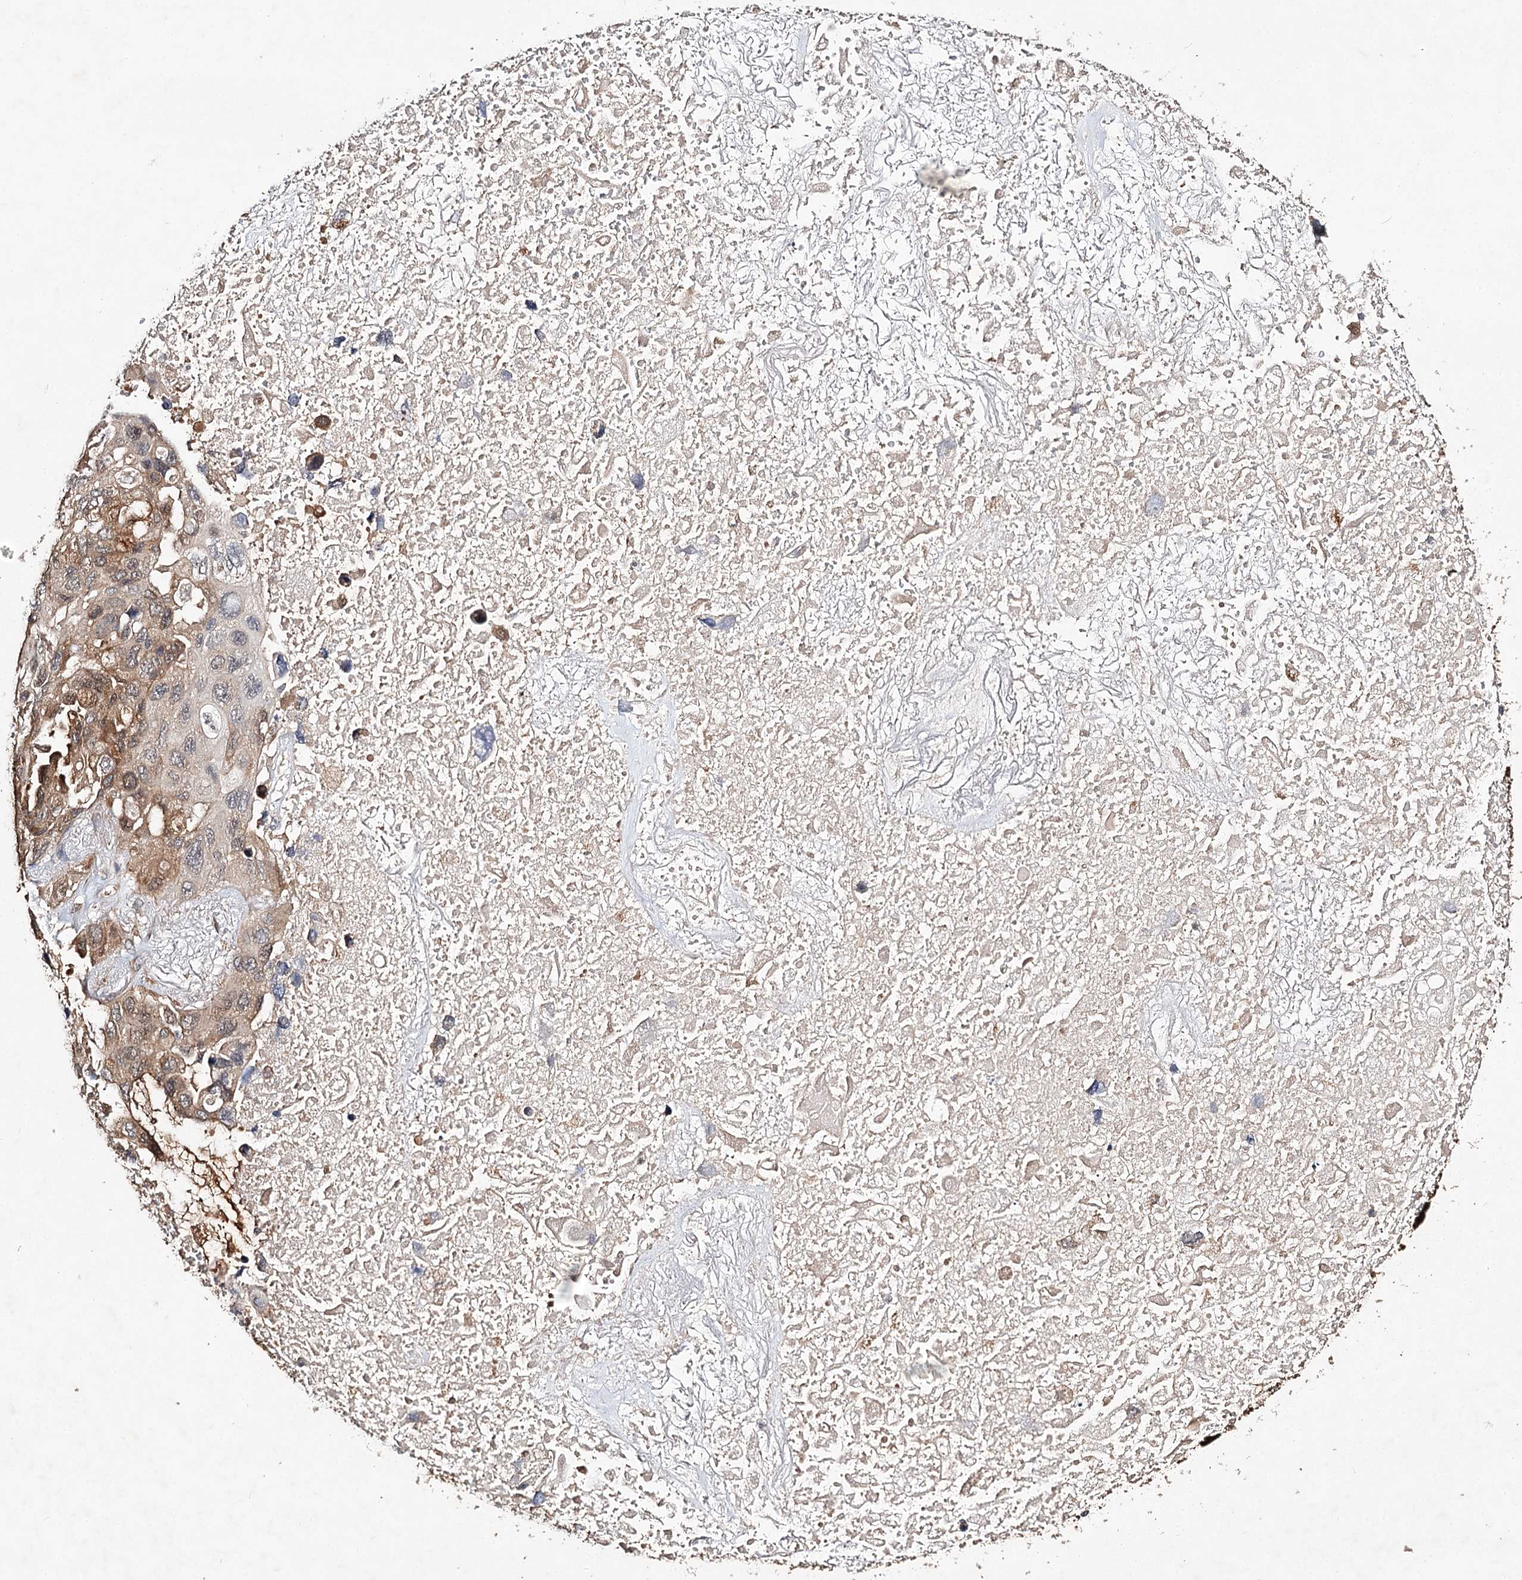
{"staining": {"intensity": "moderate", "quantity": "25%-75%", "location": "cytoplasmic/membranous"}, "tissue": "lung cancer", "cell_type": "Tumor cells", "image_type": "cancer", "snomed": [{"axis": "morphology", "description": "Squamous cell carcinoma, NOS"}, {"axis": "topography", "description": "Lung"}], "caption": "About 25%-75% of tumor cells in lung cancer display moderate cytoplasmic/membranous protein staining as visualized by brown immunohistochemical staining.", "gene": "NOPCHAP1", "patient": {"sex": "female", "age": 73}}